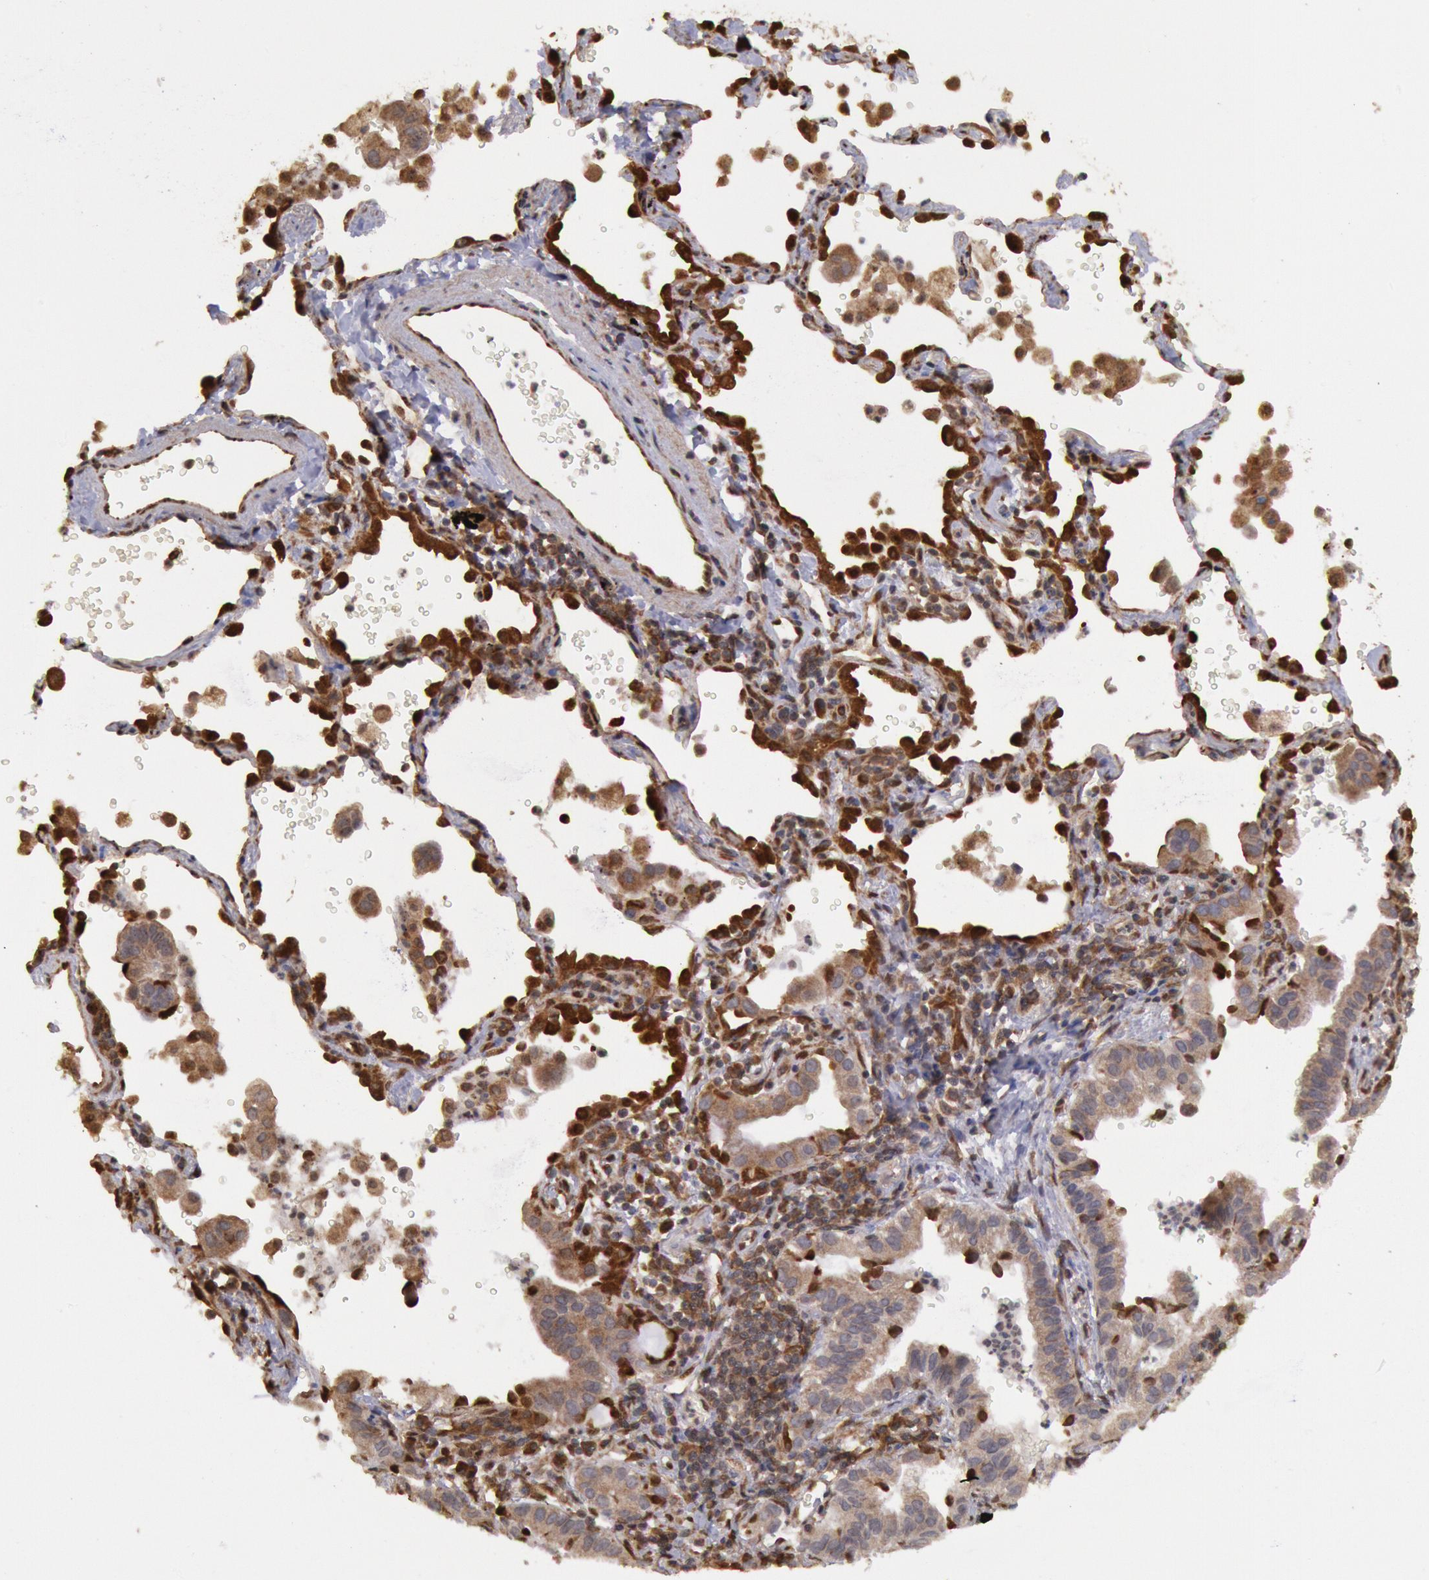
{"staining": {"intensity": "weak", "quantity": ">75%", "location": "cytoplasmic/membranous"}, "tissue": "lung cancer", "cell_type": "Tumor cells", "image_type": "cancer", "snomed": [{"axis": "morphology", "description": "Adenocarcinoma, NOS"}, {"axis": "topography", "description": "Lung"}], "caption": "This image reveals immunohistochemistry (IHC) staining of human adenocarcinoma (lung), with low weak cytoplasmic/membranous positivity in about >75% of tumor cells.", "gene": "STX17", "patient": {"sex": "female", "age": 50}}